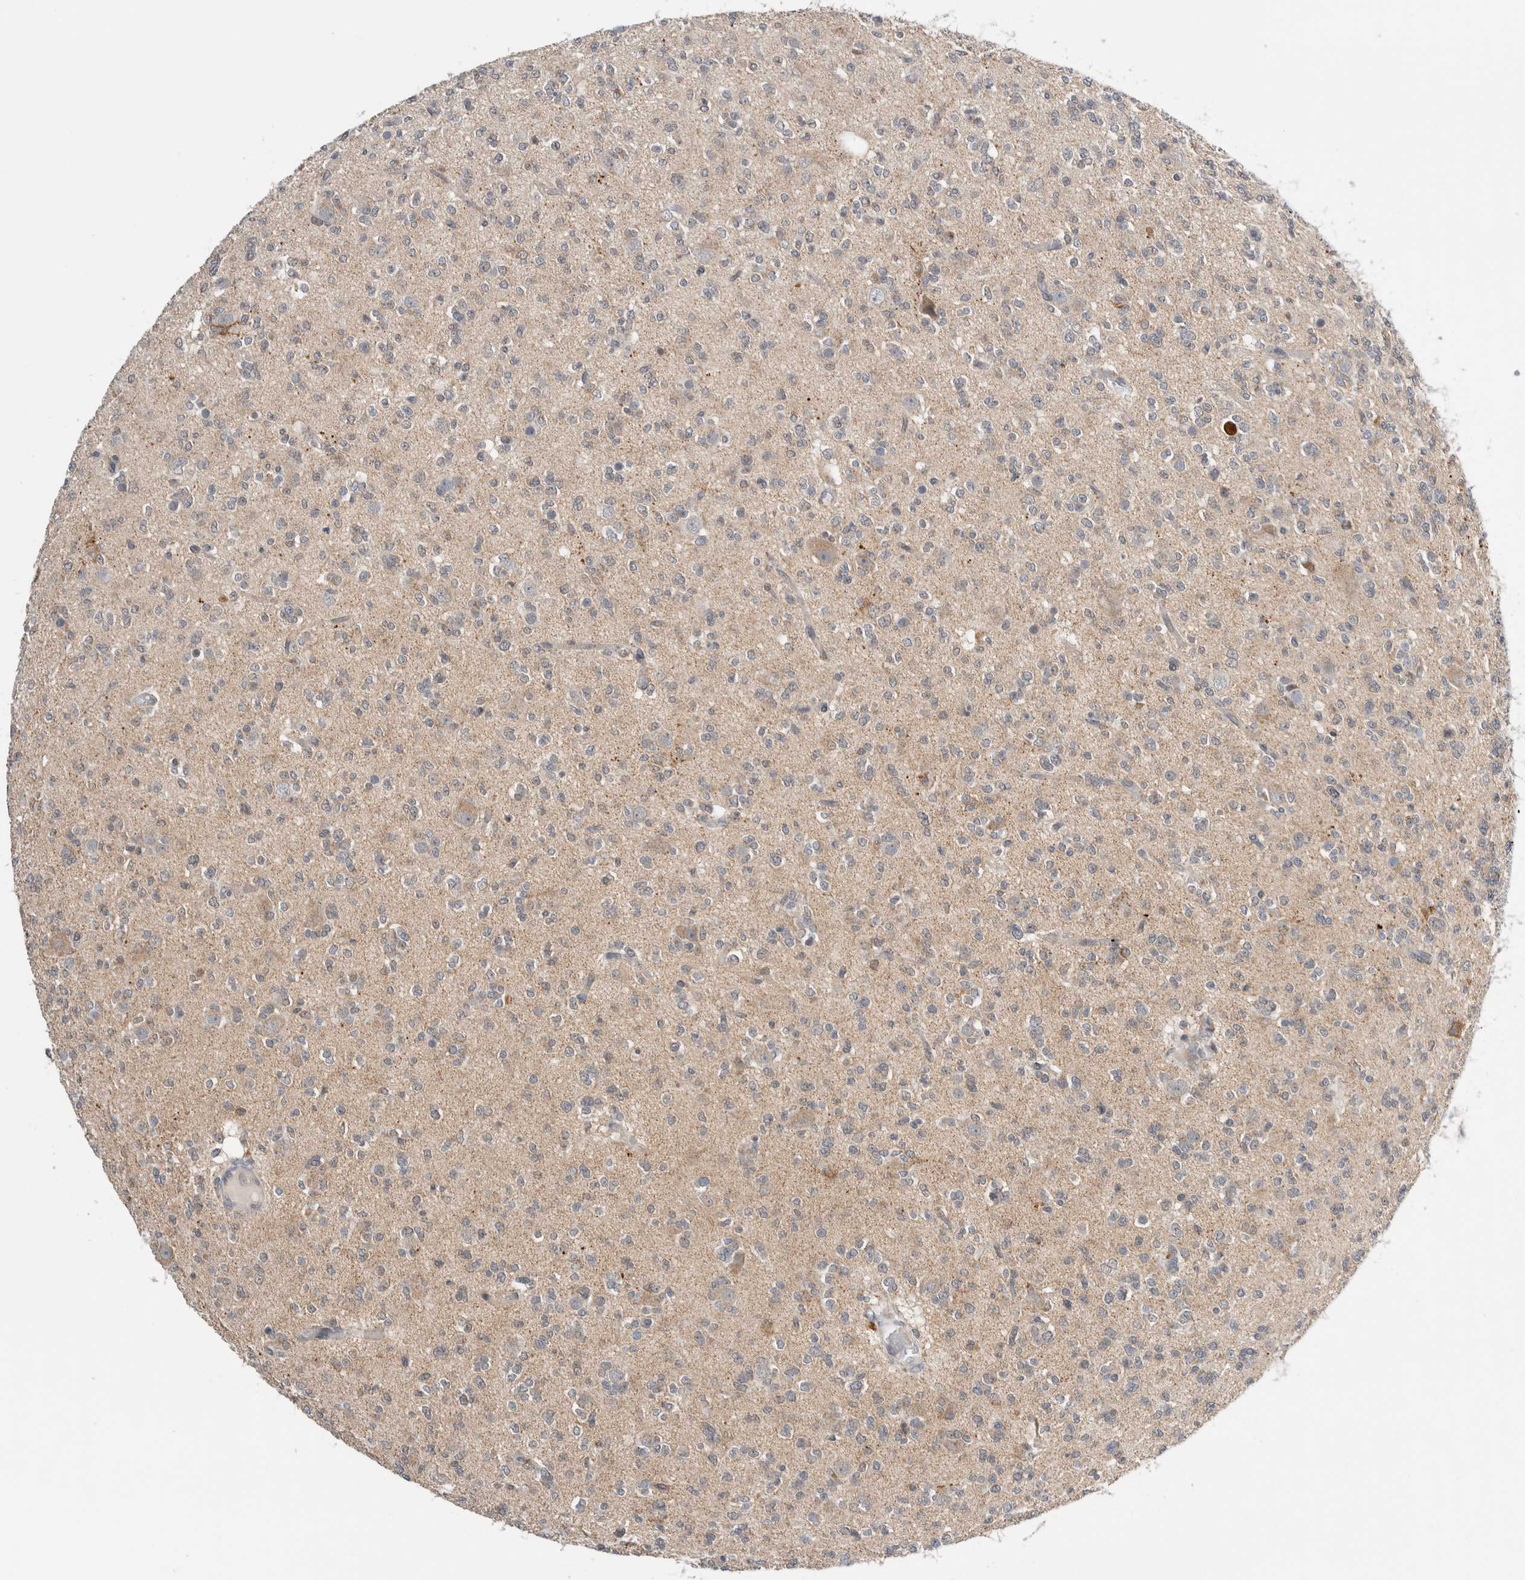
{"staining": {"intensity": "weak", "quantity": "<25%", "location": "cytoplasmic/membranous"}, "tissue": "glioma", "cell_type": "Tumor cells", "image_type": "cancer", "snomed": [{"axis": "morphology", "description": "Glioma, malignant, Low grade"}, {"axis": "topography", "description": "Brain"}], "caption": "The micrograph displays no significant expression in tumor cells of malignant glioma (low-grade).", "gene": "SHPK", "patient": {"sex": "male", "age": 38}}